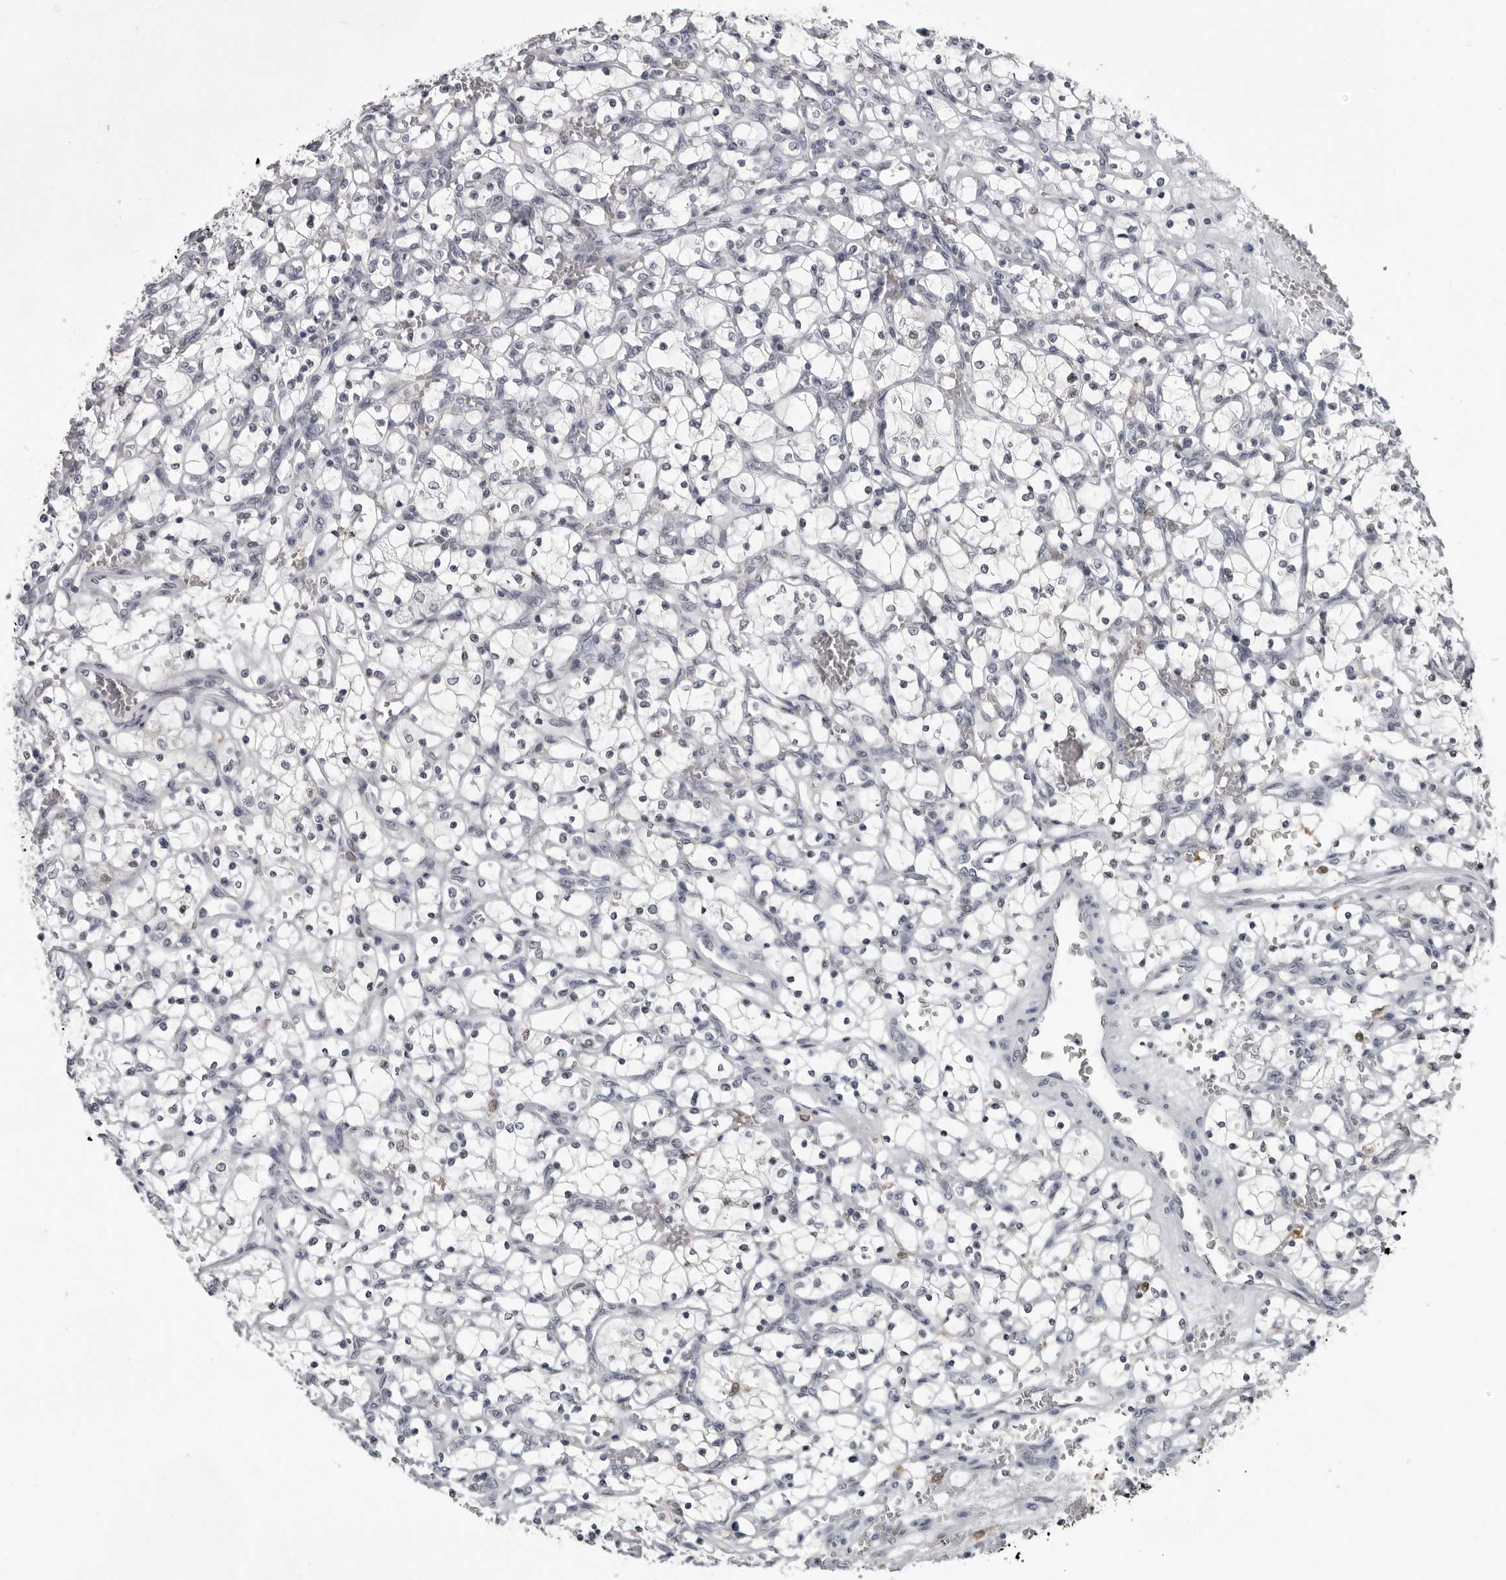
{"staining": {"intensity": "negative", "quantity": "none", "location": "none"}, "tissue": "renal cancer", "cell_type": "Tumor cells", "image_type": "cancer", "snomed": [{"axis": "morphology", "description": "Adenocarcinoma, NOS"}, {"axis": "topography", "description": "Kidney"}], "caption": "A histopathology image of human renal adenocarcinoma is negative for staining in tumor cells.", "gene": "LZIC", "patient": {"sex": "female", "age": 69}}